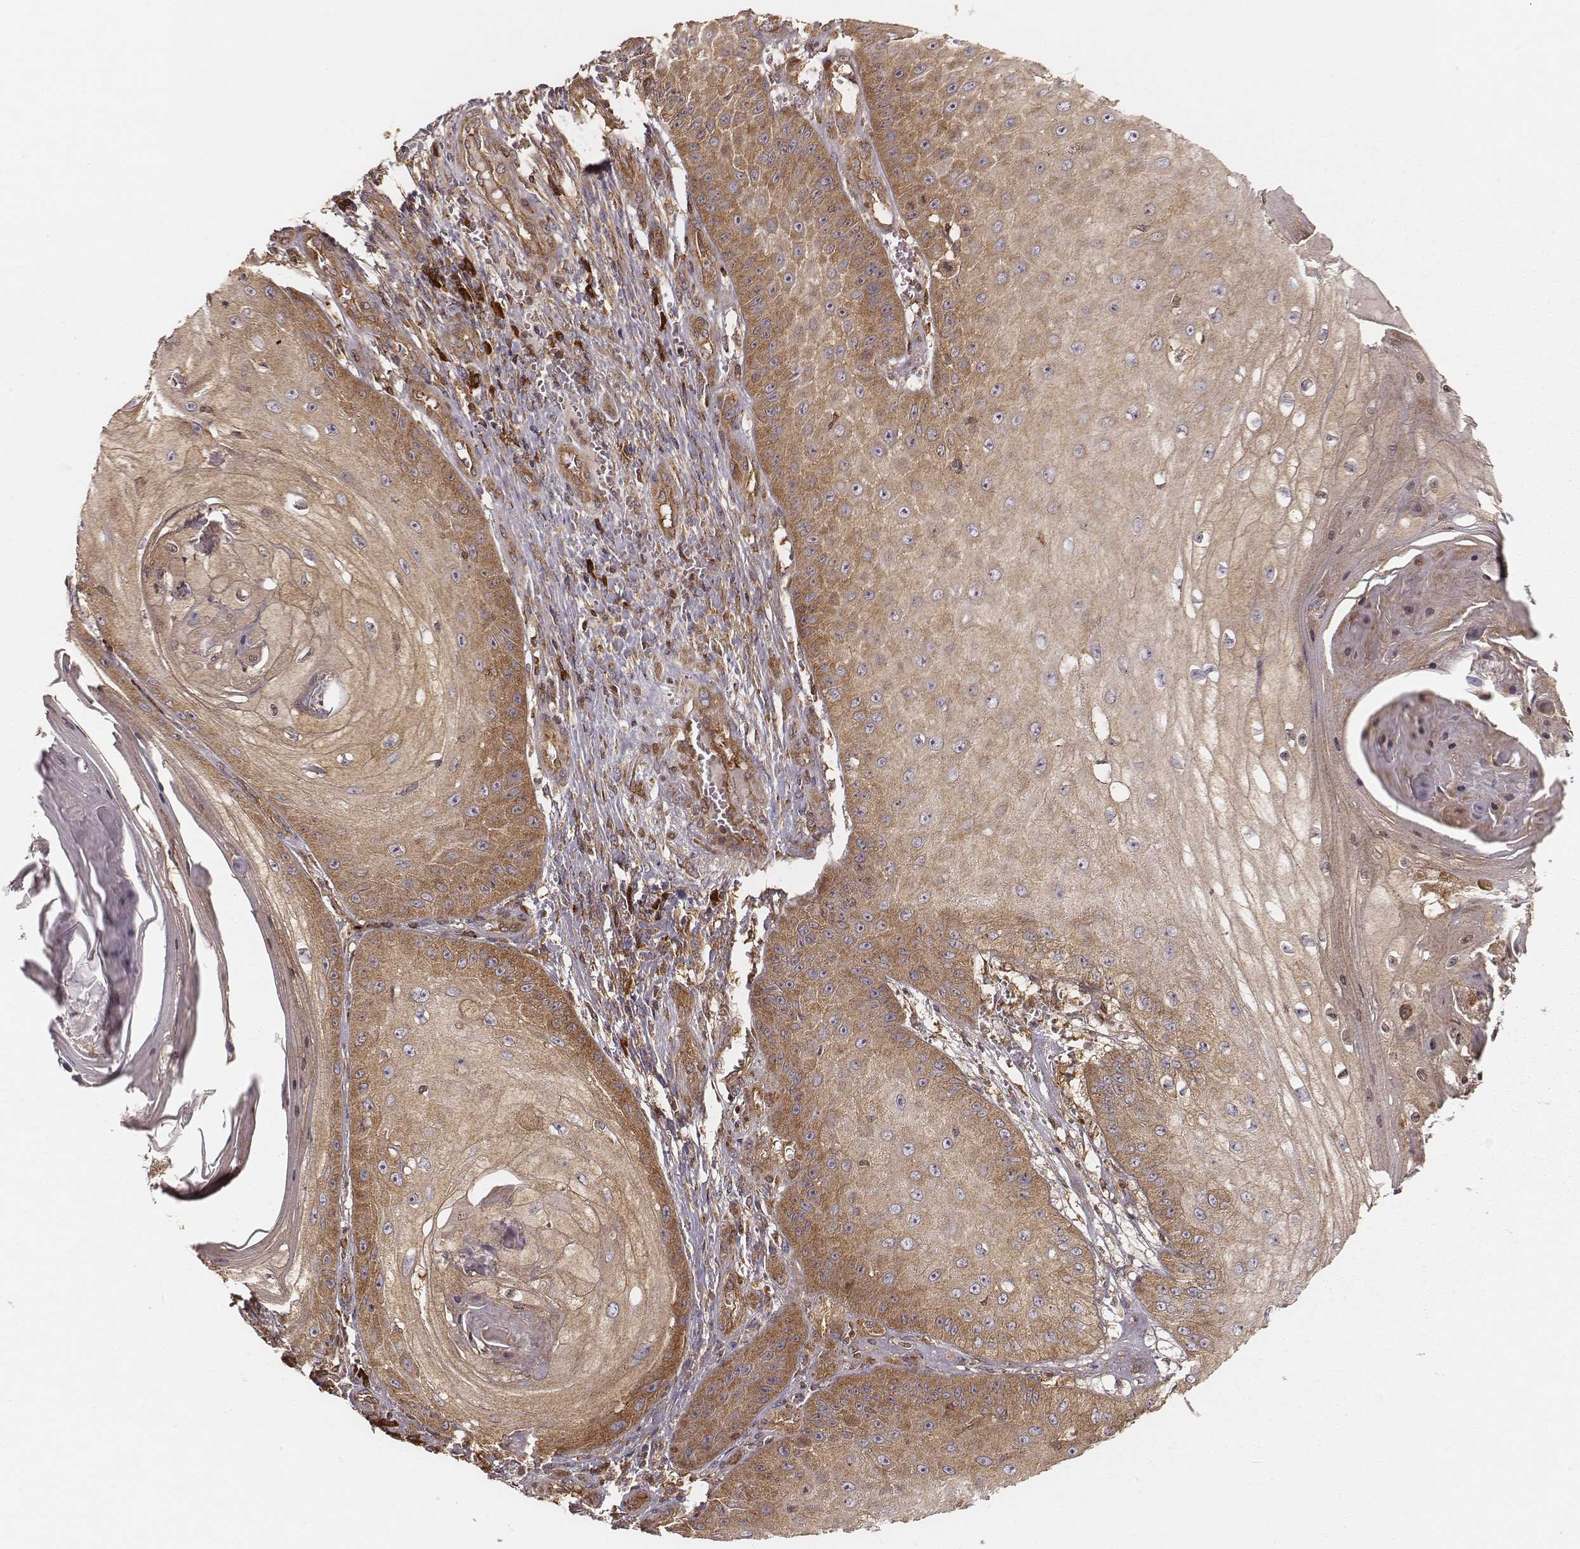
{"staining": {"intensity": "moderate", "quantity": ">75%", "location": "cytoplasmic/membranous"}, "tissue": "skin cancer", "cell_type": "Tumor cells", "image_type": "cancer", "snomed": [{"axis": "morphology", "description": "Squamous cell carcinoma, NOS"}, {"axis": "topography", "description": "Skin"}], "caption": "Immunohistochemistry (IHC) staining of squamous cell carcinoma (skin), which displays medium levels of moderate cytoplasmic/membranous expression in approximately >75% of tumor cells indicating moderate cytoplasmic/membranous protein staining. The staining was performed using DAB (3,3'-diaminobenzidine) (brown) for protein detection and nuclei were counterstained in hematoxylin (blue).", "gene": "CARS1", "patient": {"sex": "male", "age": 70}}